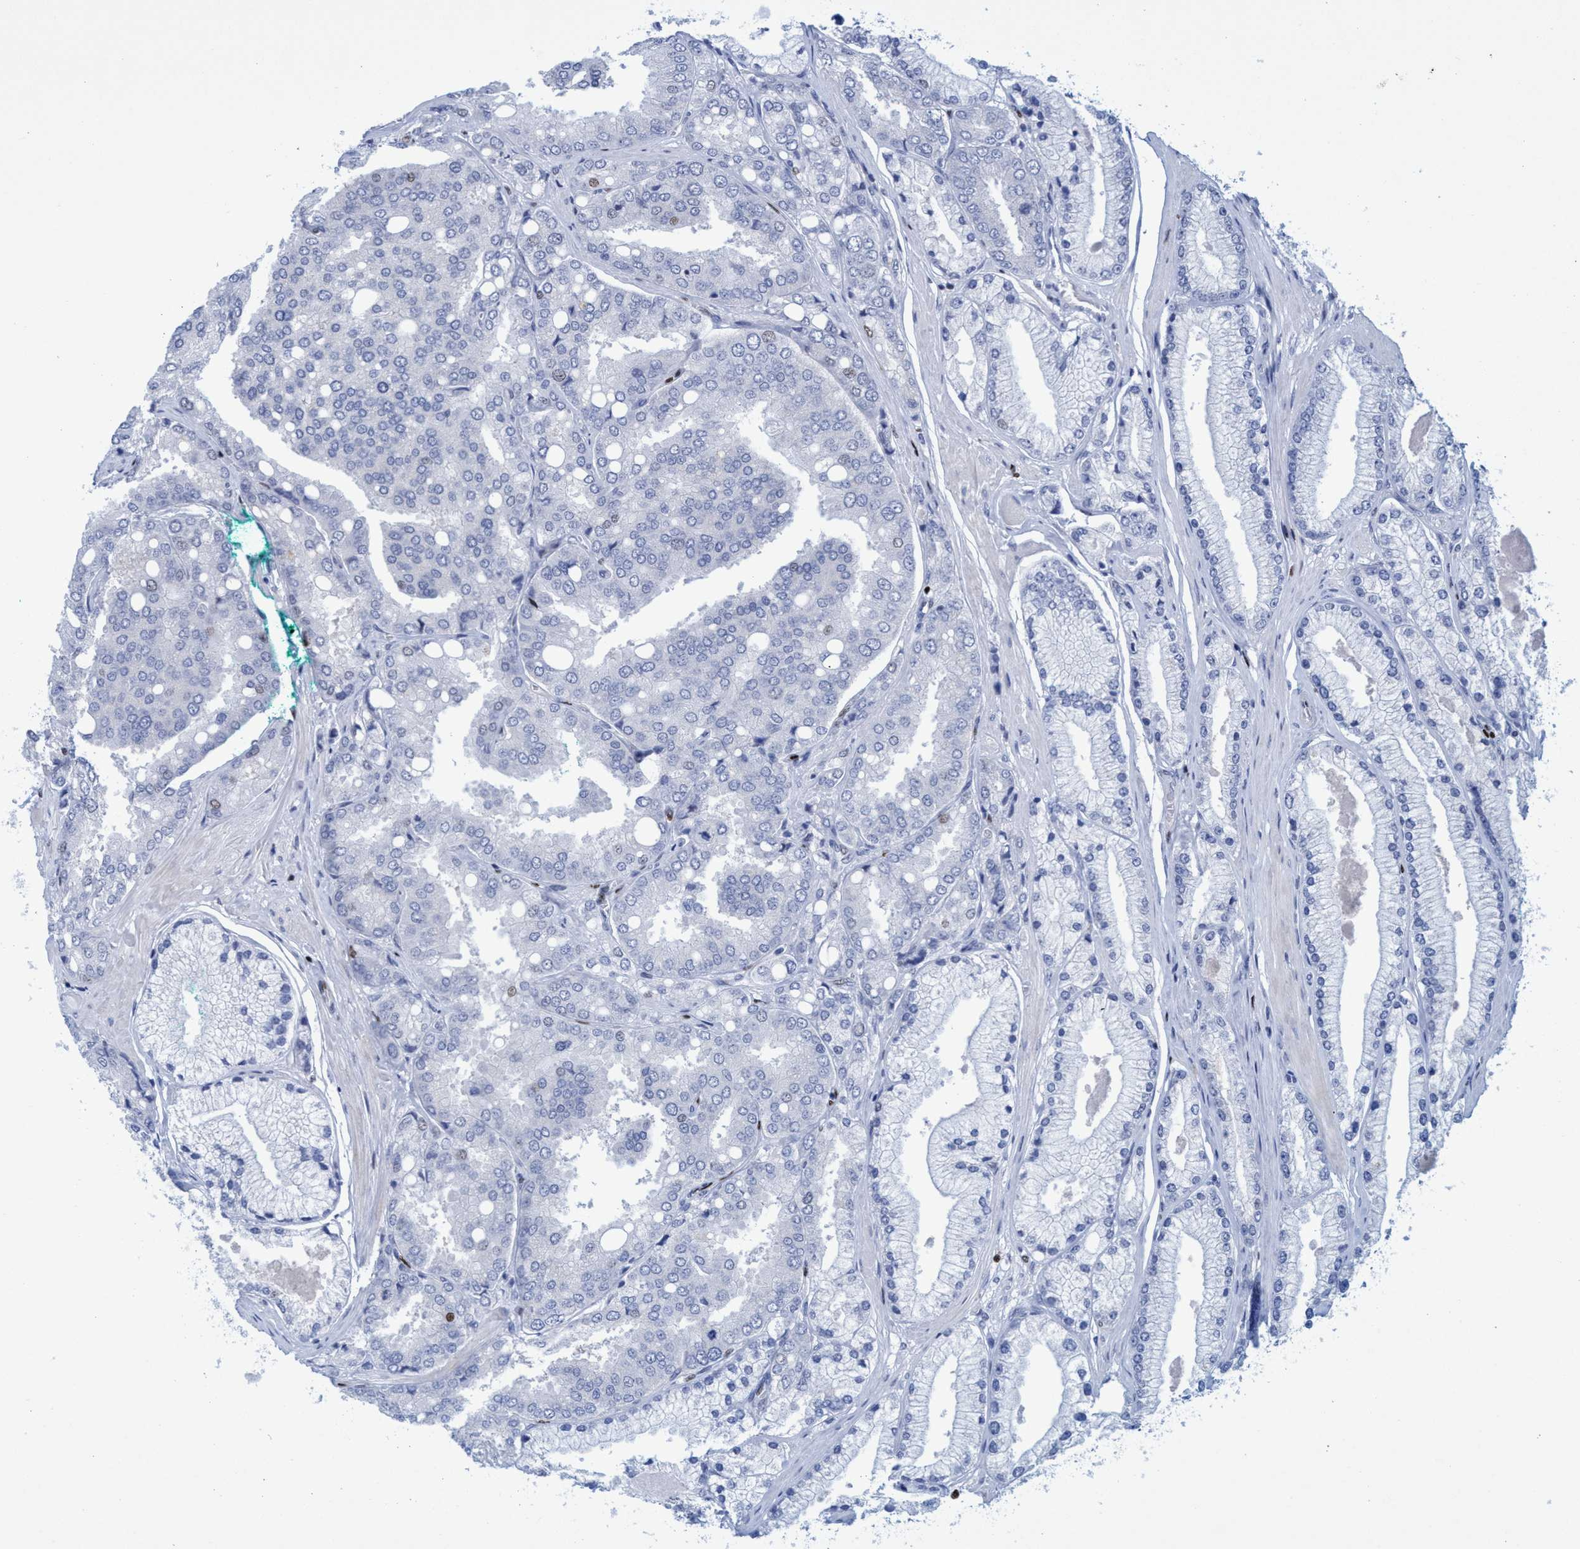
{"staining": {"intensity": "weak", "quantity": "25%-75%", "location": "nuclear"}, "tissue": "prostate cancer", "cell_type": "Tumor cells", "image_type": "cancer", "snomed": [{"axis": "morphology", "description": "Adenocarcinoma, High grade"}, {"axis": "topography", "description": "Prostate"}], "caption": "Immunohistochemical staining of adenocarcinoma (high-grade) (prostate) reveals low levels of weak nuclear expression in about 25%-75% of tumor cells.", "gene": "R3HCC1", "patient": {"sex": "male", "age": 50}}